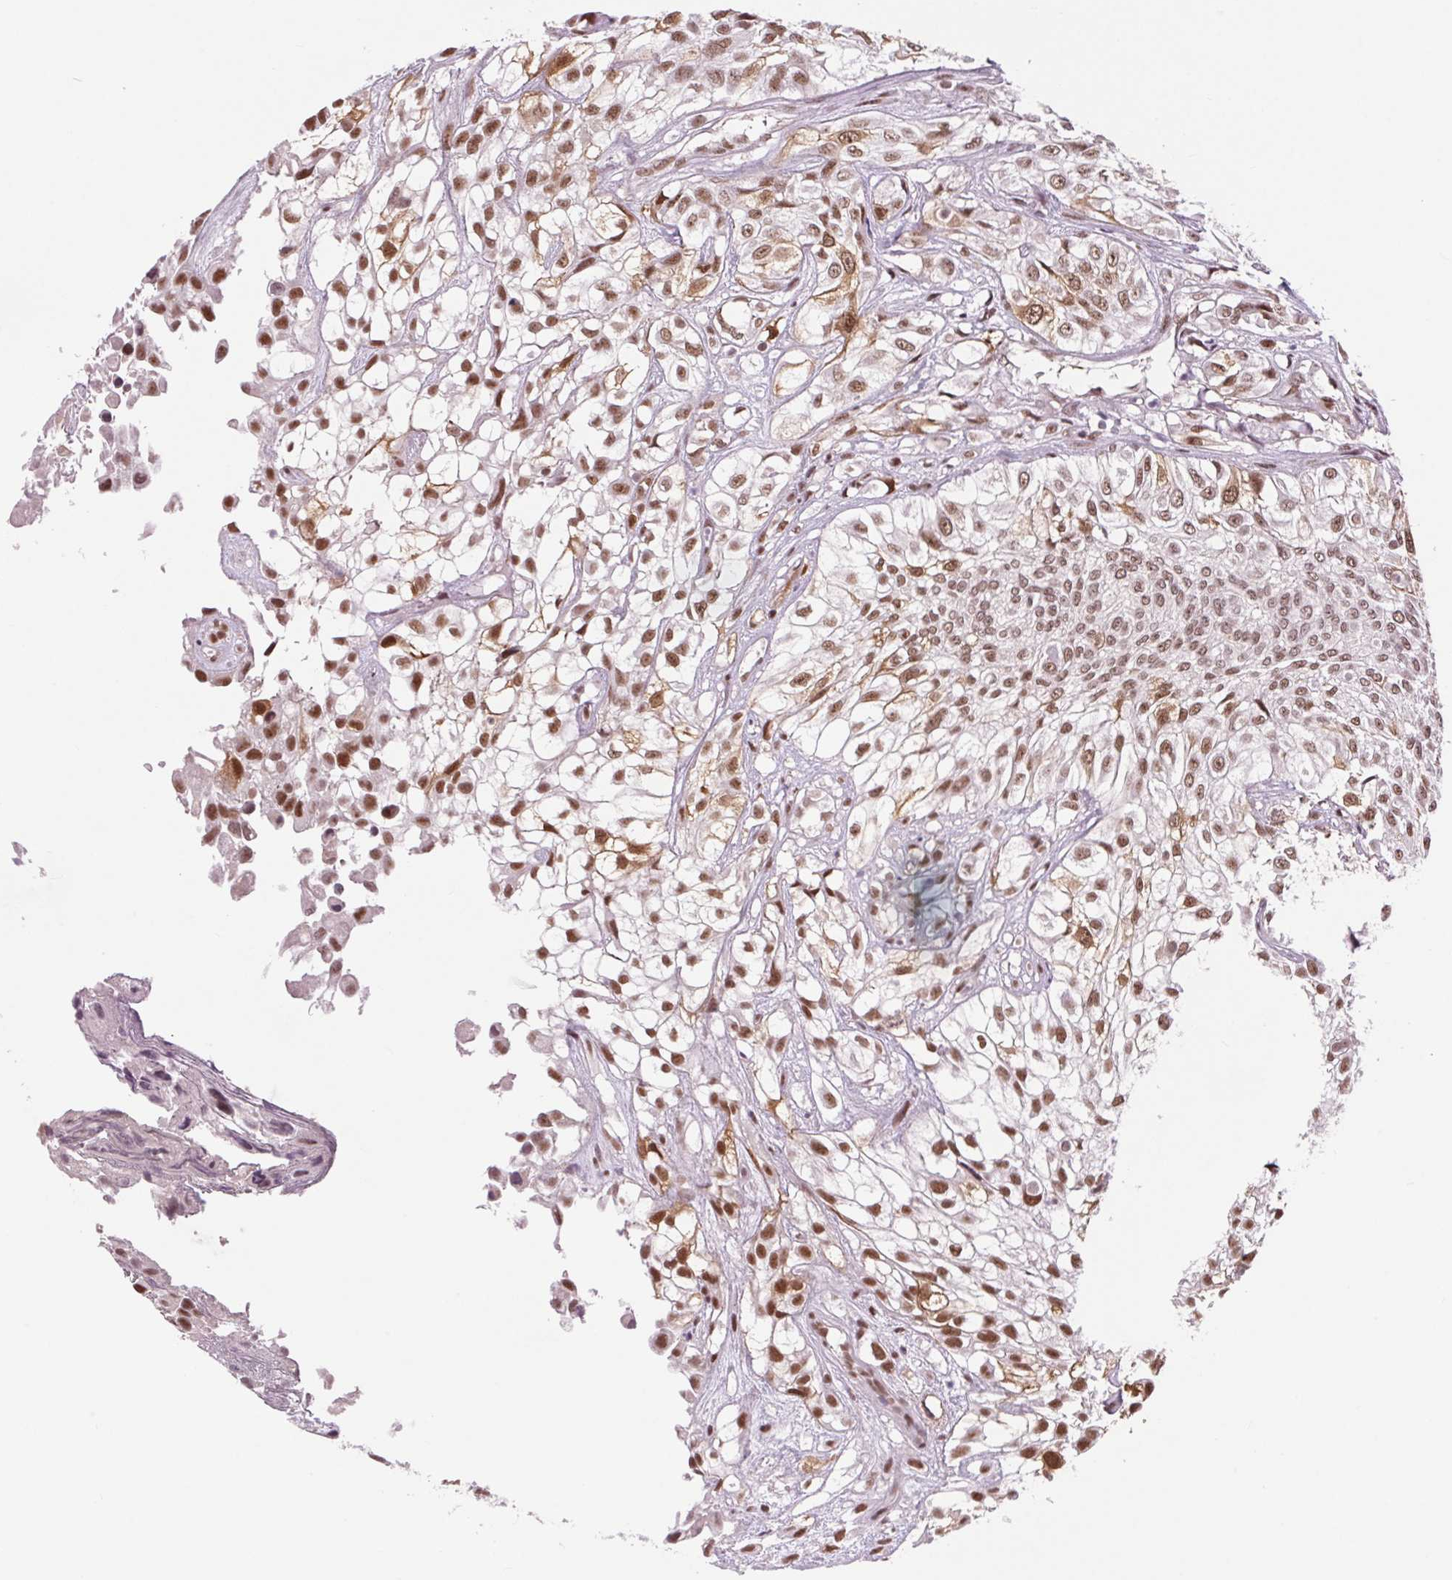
{"staining": {"intensity": "moderate", "quantity": ">75%", "location": "nuclear"}, "tissue": "urothelial cancer", "cell_type": "Tumor cells", "image_type": "cancer", "snomed": [{"axis": "morphology", "description": "Urothelial carcinoma, High grade"}, {"axis": "topography", "description": "Urinary bladder"}], "caption": "This is an image of immunohistochemistry (IHC) staining of urothelial cancer, which shows moderate positivity in the nuclear of tumor cells.", "gene": "CD2BP2", "patient": {"sex": "male", "age": 56}}